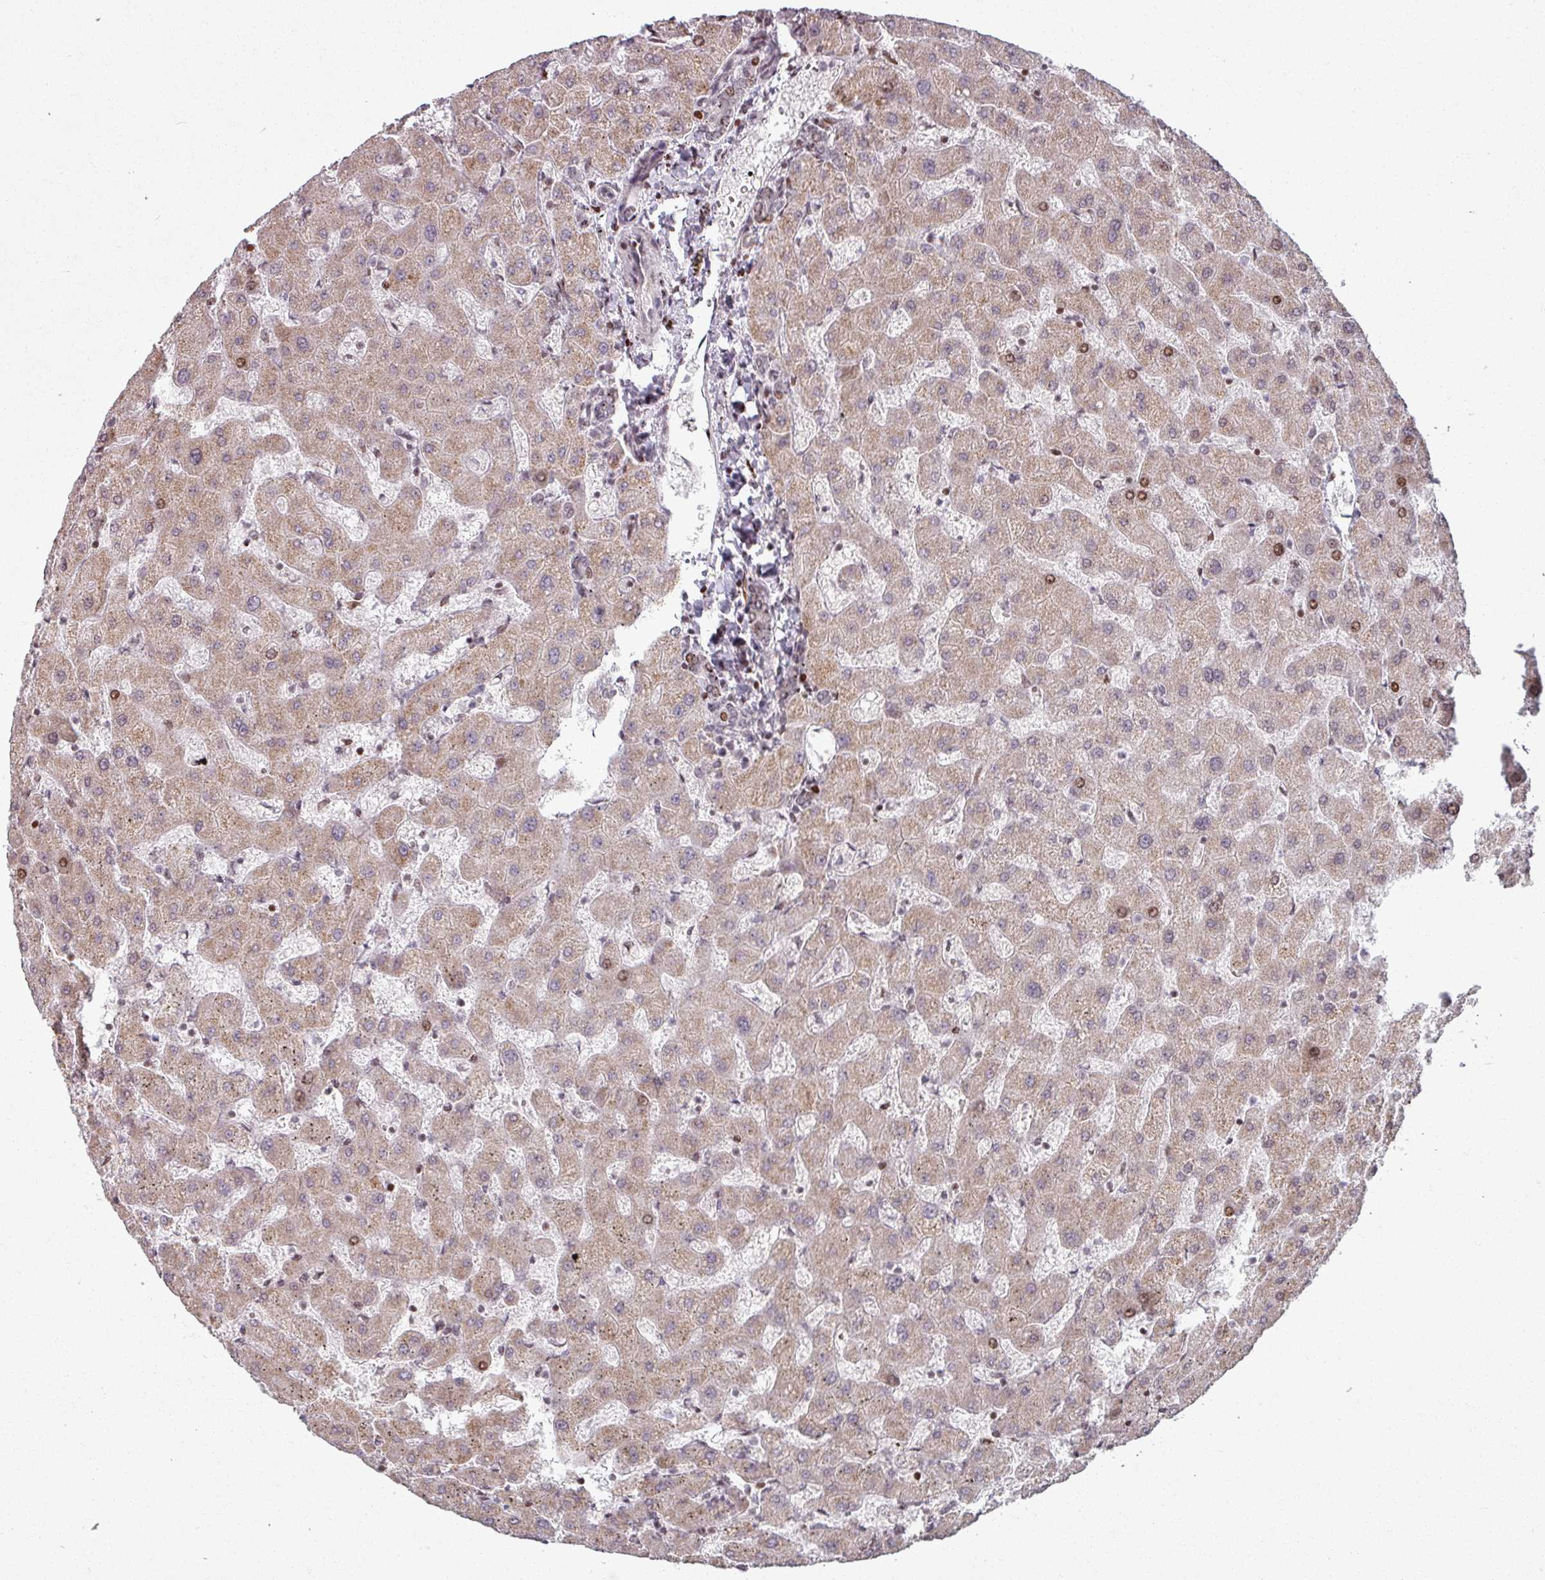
{"staining": {"intensity": "weak", "quantity": "25%-75%", "location": "cytoplasmic/membranous,nuclear"}, "tissue": "liver", "cell_type": "Cholangiocytes", "image_type": "normal", "snomed": [{"axis": "morphology", "description": "Normal tissue, NOS"}, {"axis": "topography", "description": "Liver"}], "caption": "High-magnification brightfield microscopy of normal liver stained with DAB (brown) and counterstained with hematoxylin (blue). cholangiocytes exhibit weak cytoplasmic/membranous,nuclear expression is identified in about25%-75% of cells. Using DAB (brown) and hematoxylin (blue) stains, captured at high magnification using brightfield microscopy.", "gene": "NCOR1", "patient": {"sex": "female", "age": 63}}